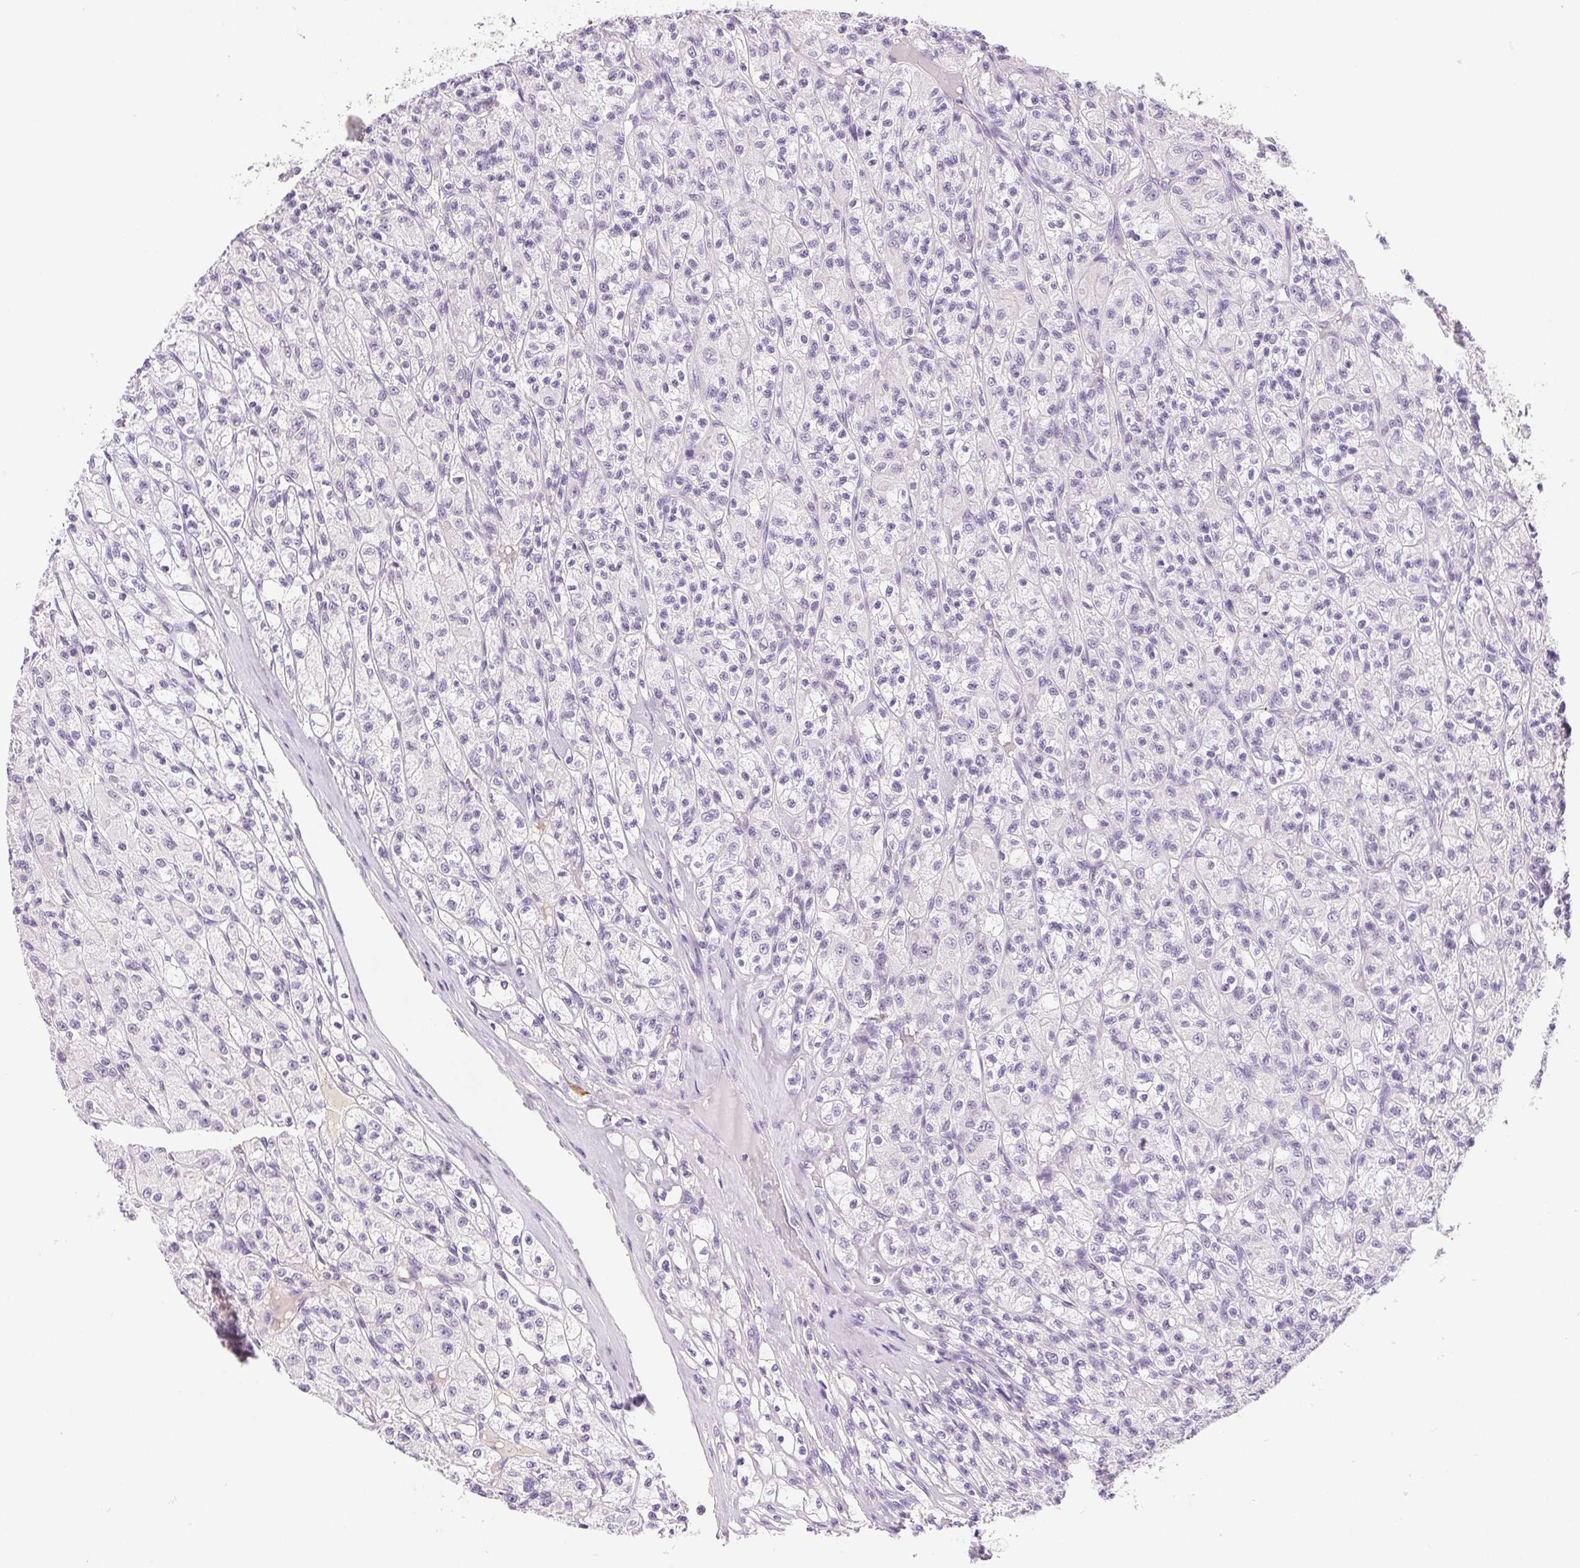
{"staining": {"intensity": "negative", "quantity": "none", "location": "none"}, "tissue": "renal cancer", "cell_type": "Tumor cells", "image_type": "cancer", "snomed": [{"axis": "morphology", "description": "Adenocarcinoma, NOS"}, {"axis": "topography", "description": "Kidney"}], "caption": "This is a micrograph of immunohistochemistry (IHC) staining of renal adenocarcinoma, which shows no expression in tumor cells.", "gene": "IFIT1B", "patient": {"sex": "female", "age": 70}}